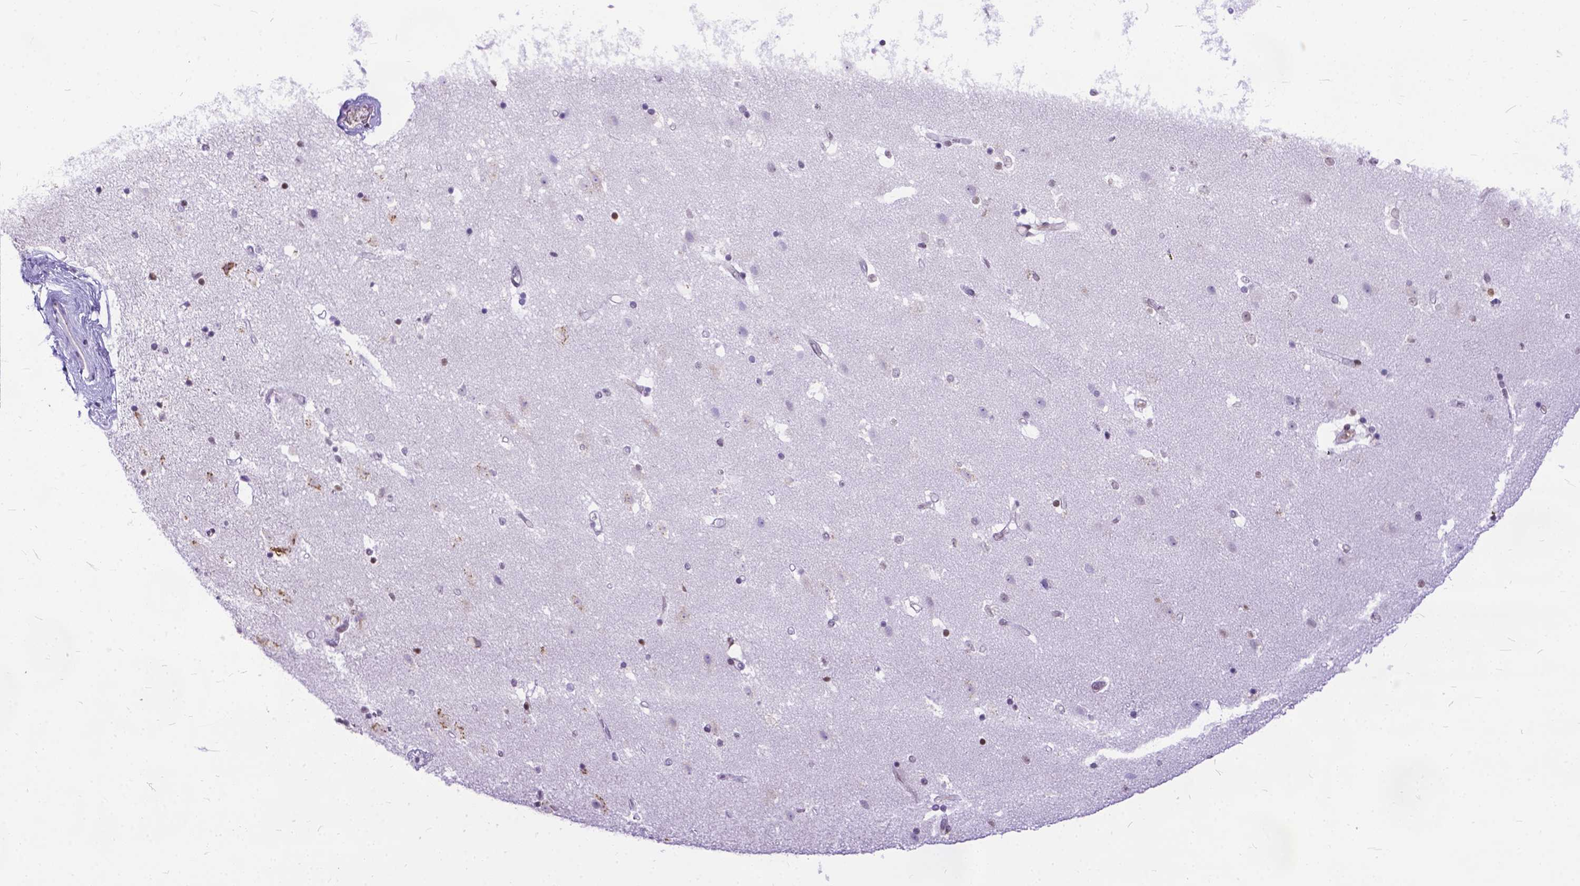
{"staining": {"intensity": "negative", "quantity": "none", "location": "none"}, "tissue": "caudate", "cell_type": "Glial cells", "image_type": "normal", "snomed": [{"axis": "morphology", "description": "Normal tissue, NOS"}, {"axis": "topography", "description": "Lateral ventricle wall"}], "caption": "High magnification brightfield microscopy of normal caudate stained with DAB (brown) and counterstained with hematoxylin (blue): glial cells show no significant expression.", "gene": "FAM124B", "patient": {"sex": "female", "age": 71}}